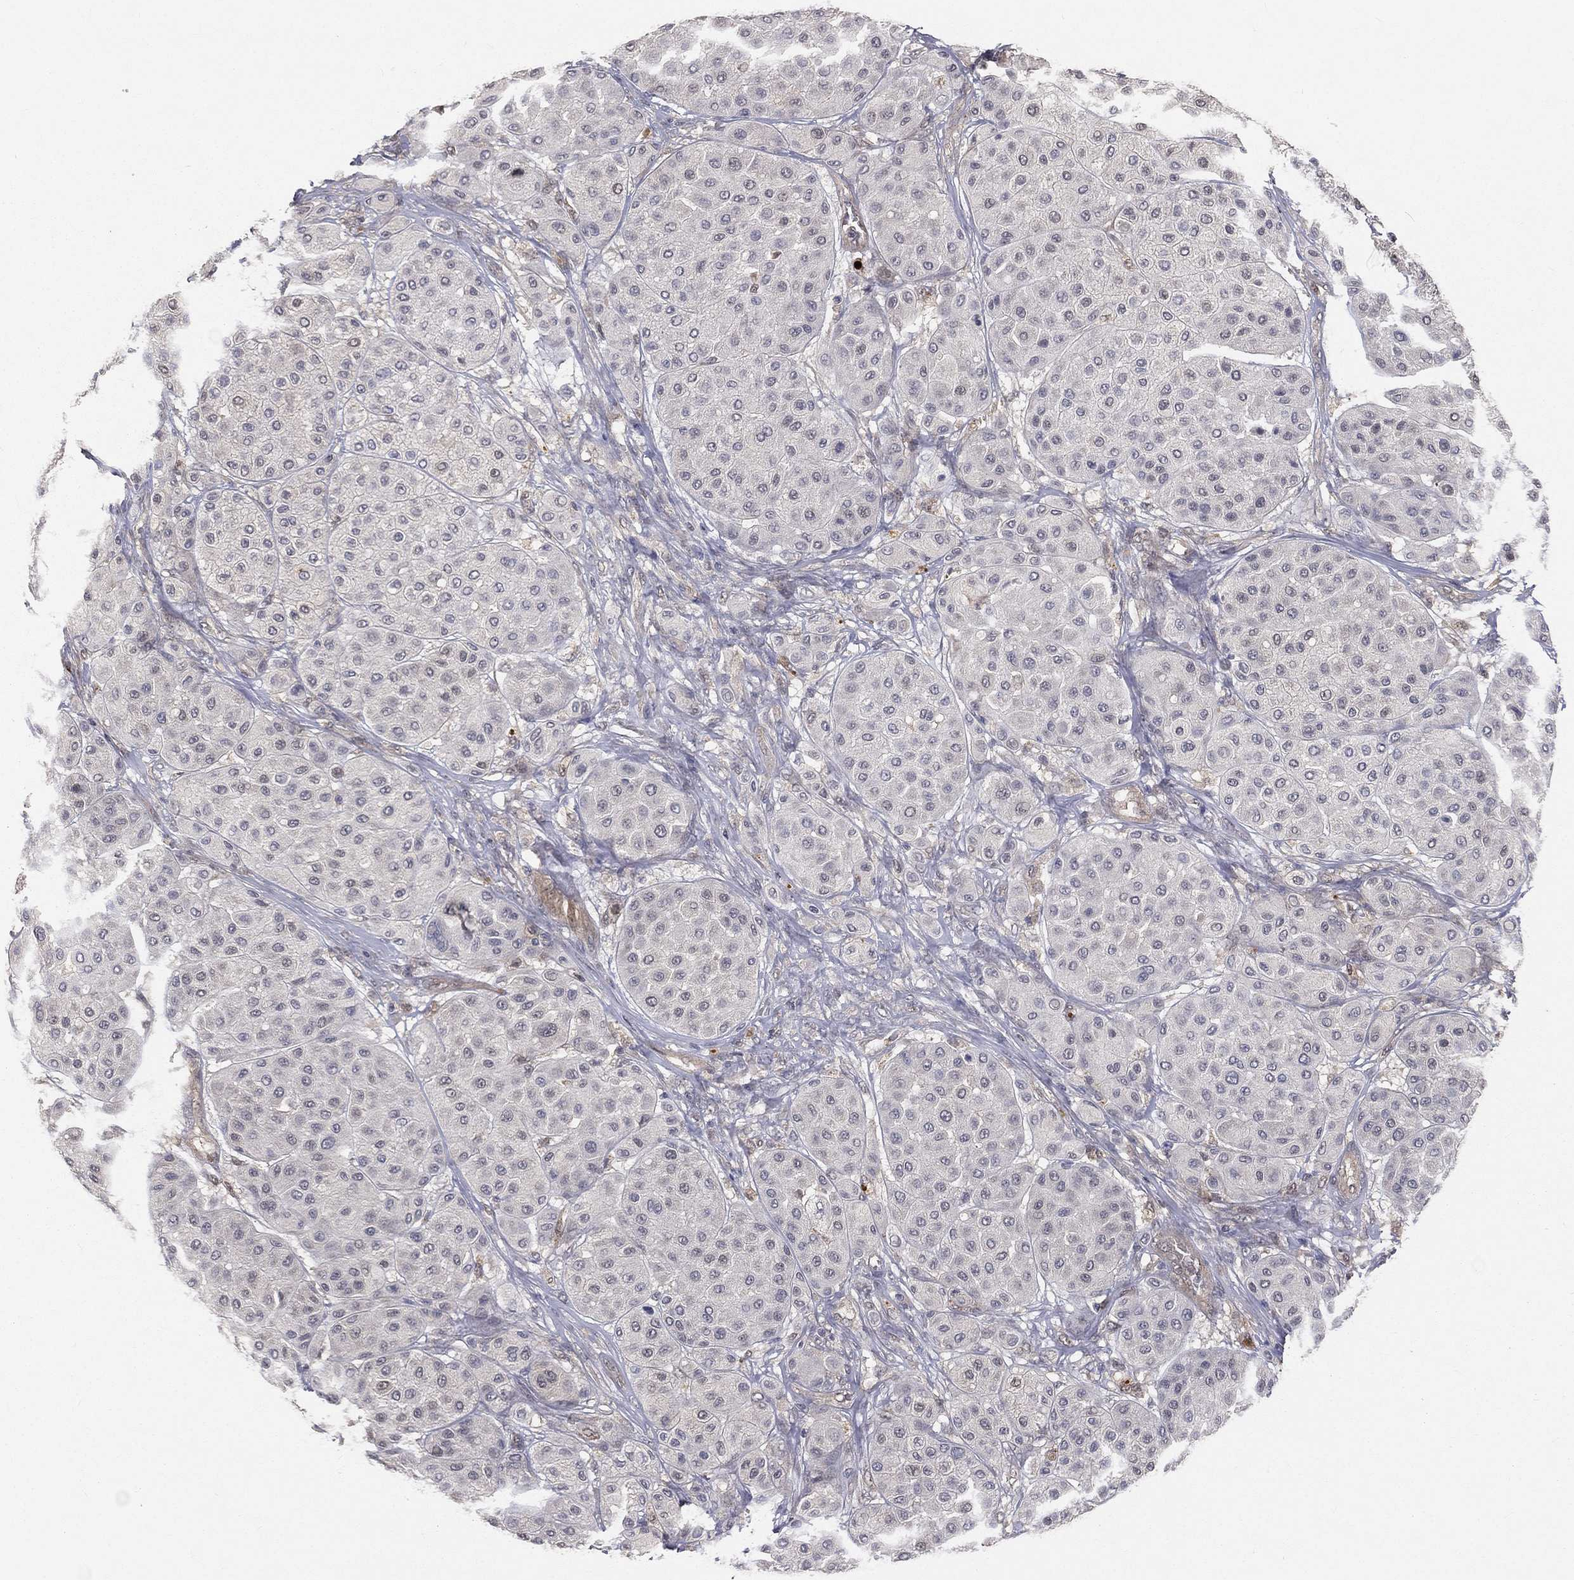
{"staining": {"intensity": "negative", "quantity": "none", "location": "none"}, "tissue": "melanoma", "cell_type": "Tumor cells", "image_type": "cancer", "snomed": [{"axis": "morphology", "description": "Malignant melanoma, Metastatic site"}, {"axis": "topography", "description": "Smooth muscle"}], "caption": "Malignant melanoma (metastatic site) was stained to show a protein in brown. There is no significant positivity in tumor cells.", "gene": "MAPK1", "patient": {"sex": "male", "age": 41}}